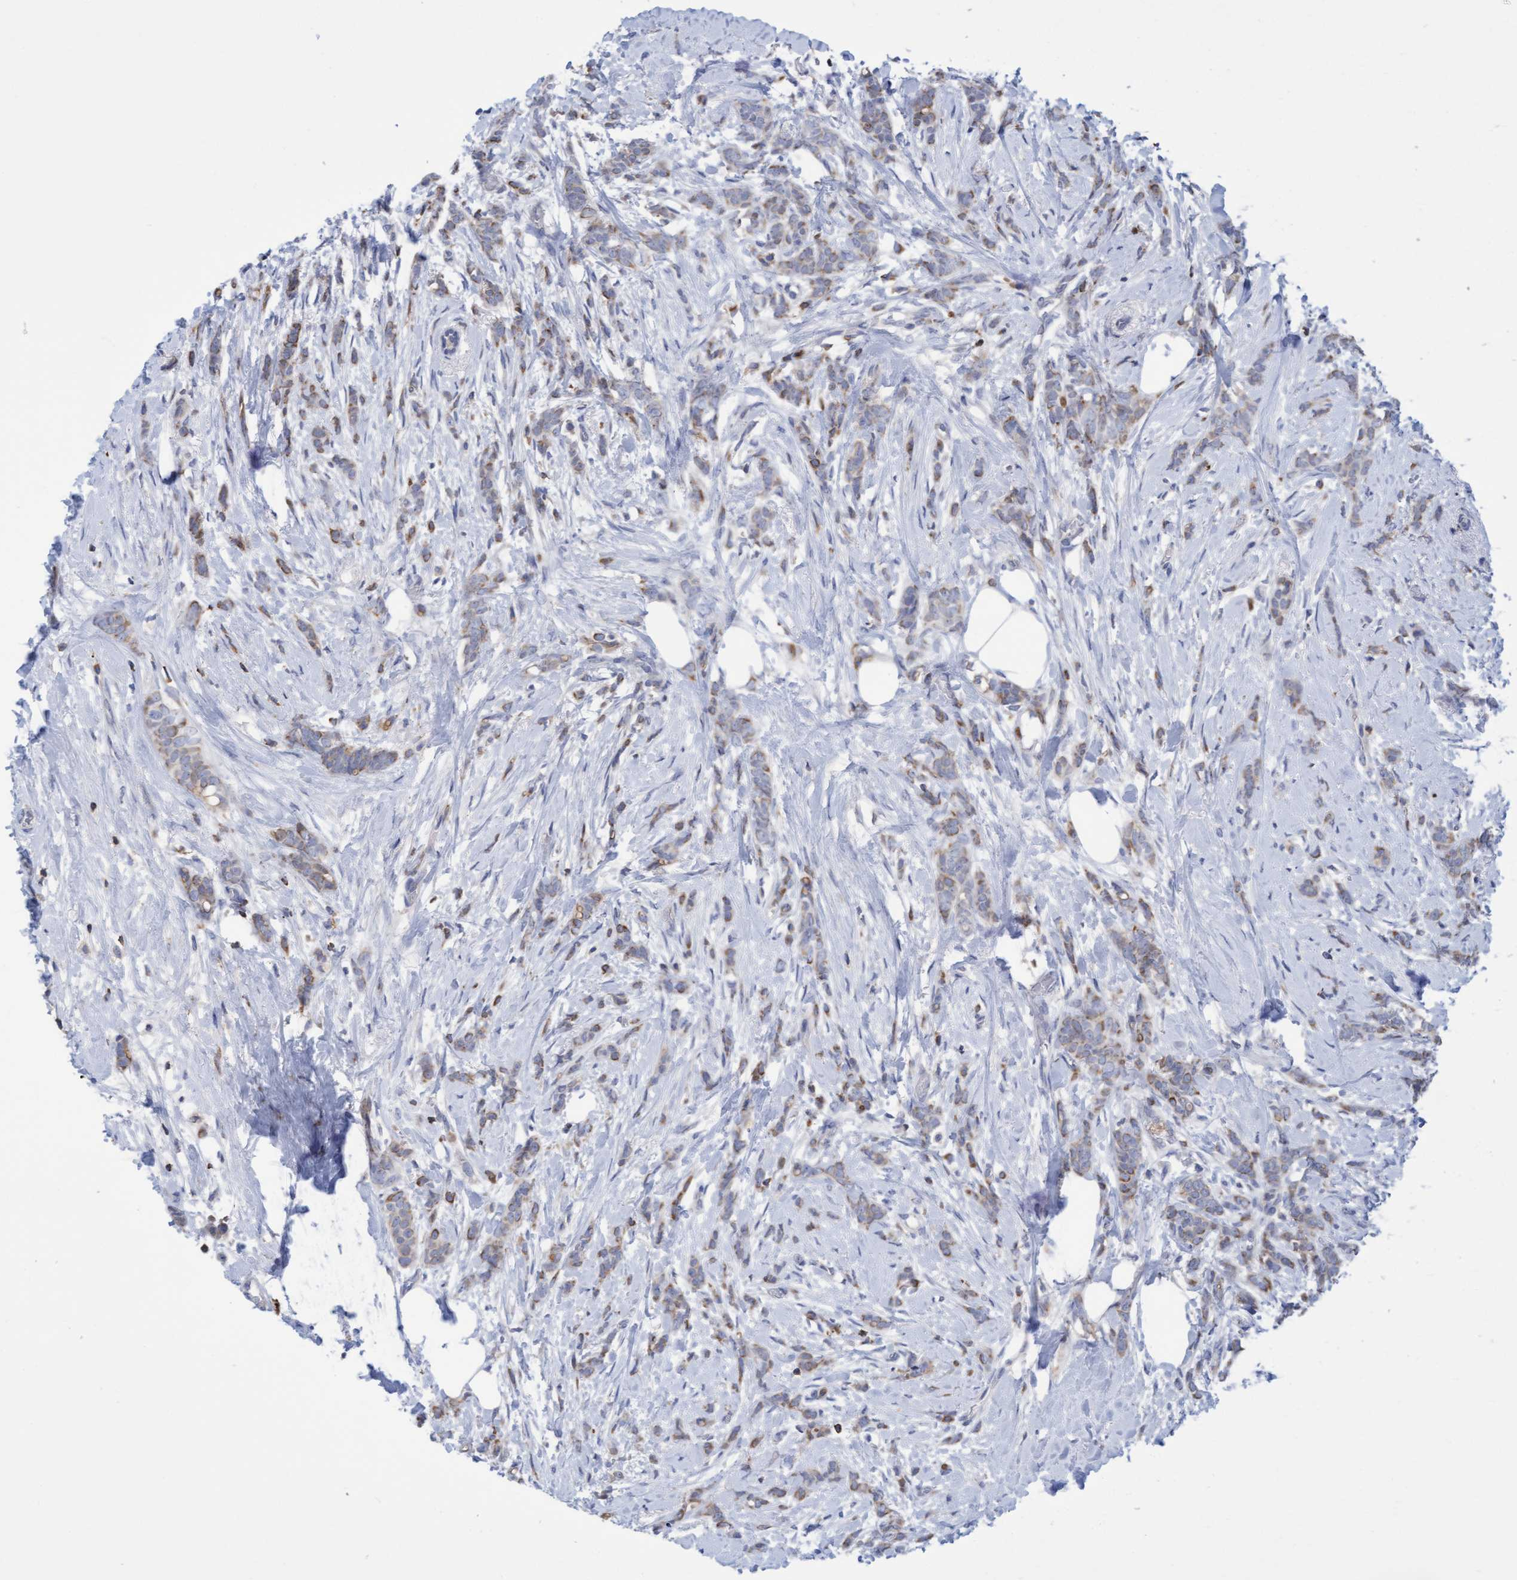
{"staining": {"intensity": "weak", "quantity": "25%-75%", "location": "cytoplasmic/membranous"}, "tissue": "breast cancer", "cell_type": "Tumor cells", "image_type": "cancer", "snomed": [{"axis": "morphology", "description": "Lobular carcinoma, in situ"}, {"axis": "morphology", "description": "Lobular carcinoma"}, {"axis": "topography", "description": "Breast"}], "caption": "Protein staining of breast lobular carcinoma tissue displays weak cytoplasmic/membranous expression in approximately 25%-75% of tumor cells.", "gene": "FNBP1", "patient": {"sex": "female", "age": 41}}